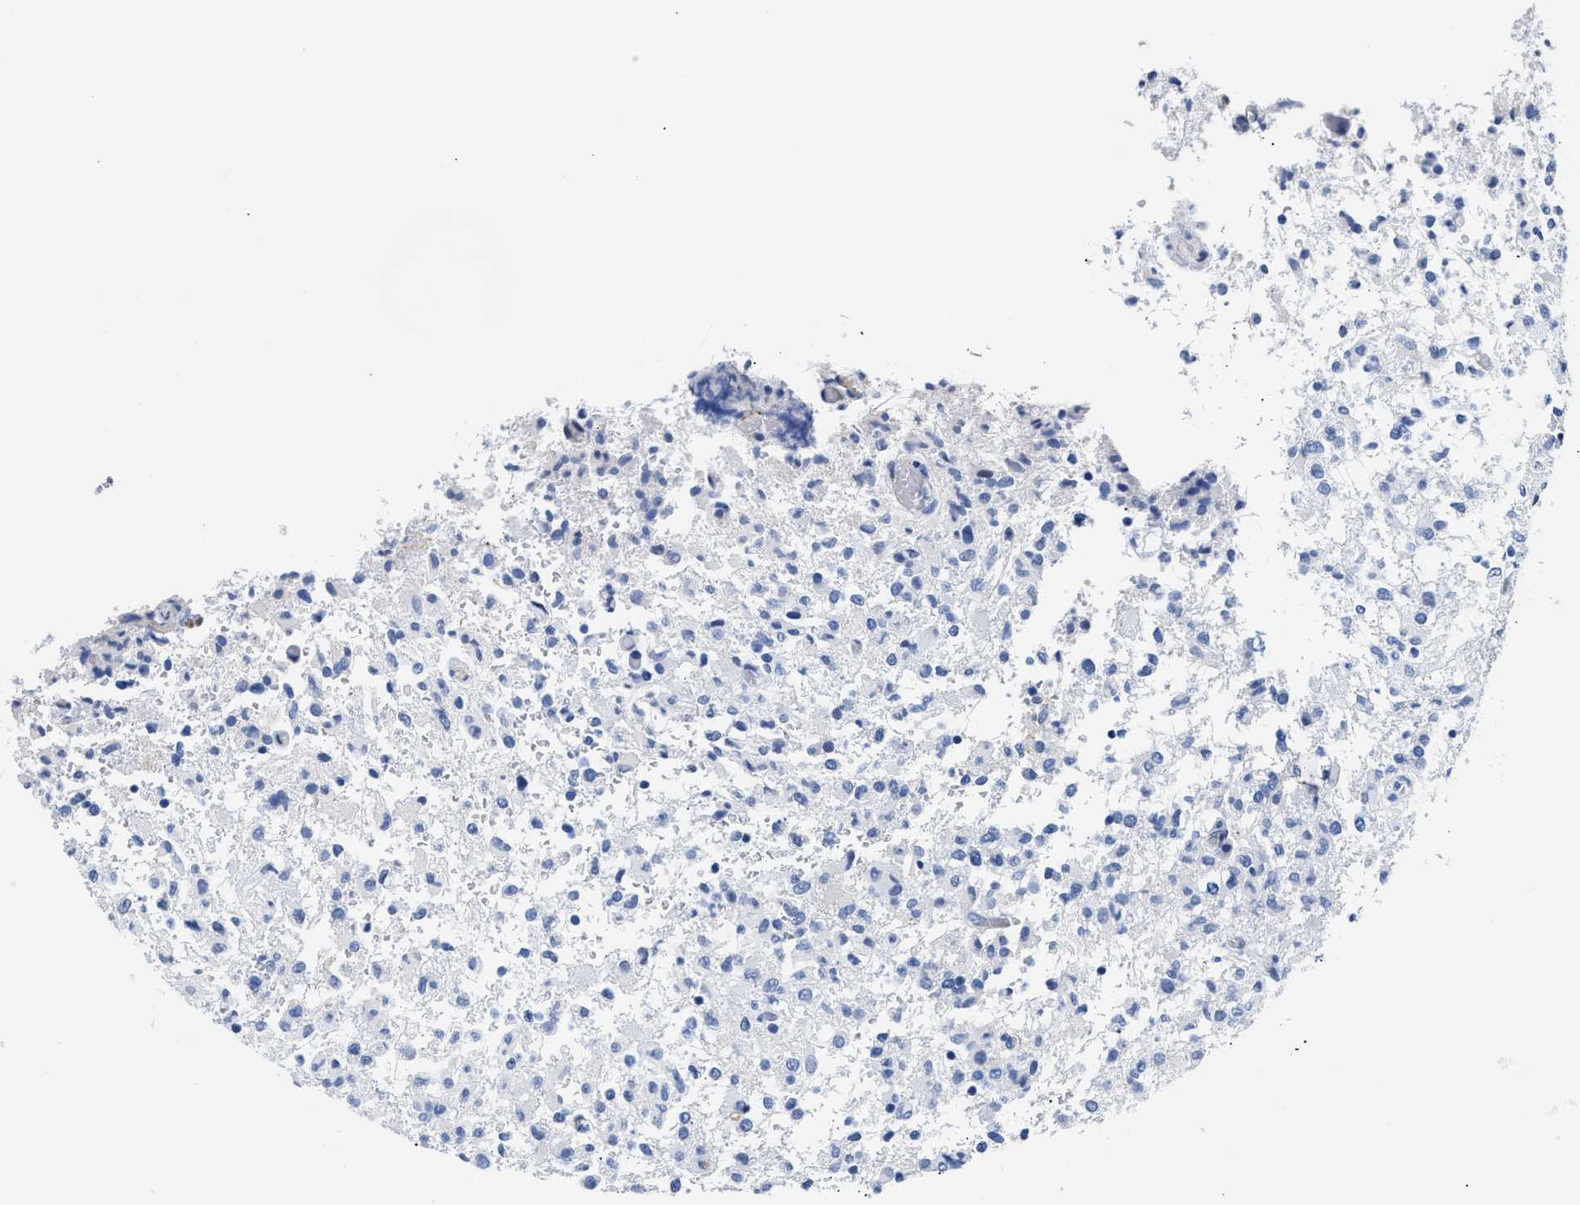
{"staining": {"intensity": "negative", "quantity": "none", "location": "none"}, "tissue": "glioma", "cell_type": "Tumor cells", "image_type": "cancer", "snomed": [{"axis": "morphology", "description": "Glioma, malignant, High grade"}, {"axis": "topography", "description": "Brain"}], "caption": "Immunohistochemistry of glioma shows no staining in tumor cells.", "gene": "TRIM29", "patient": {"sex": "female", "age": 57}}